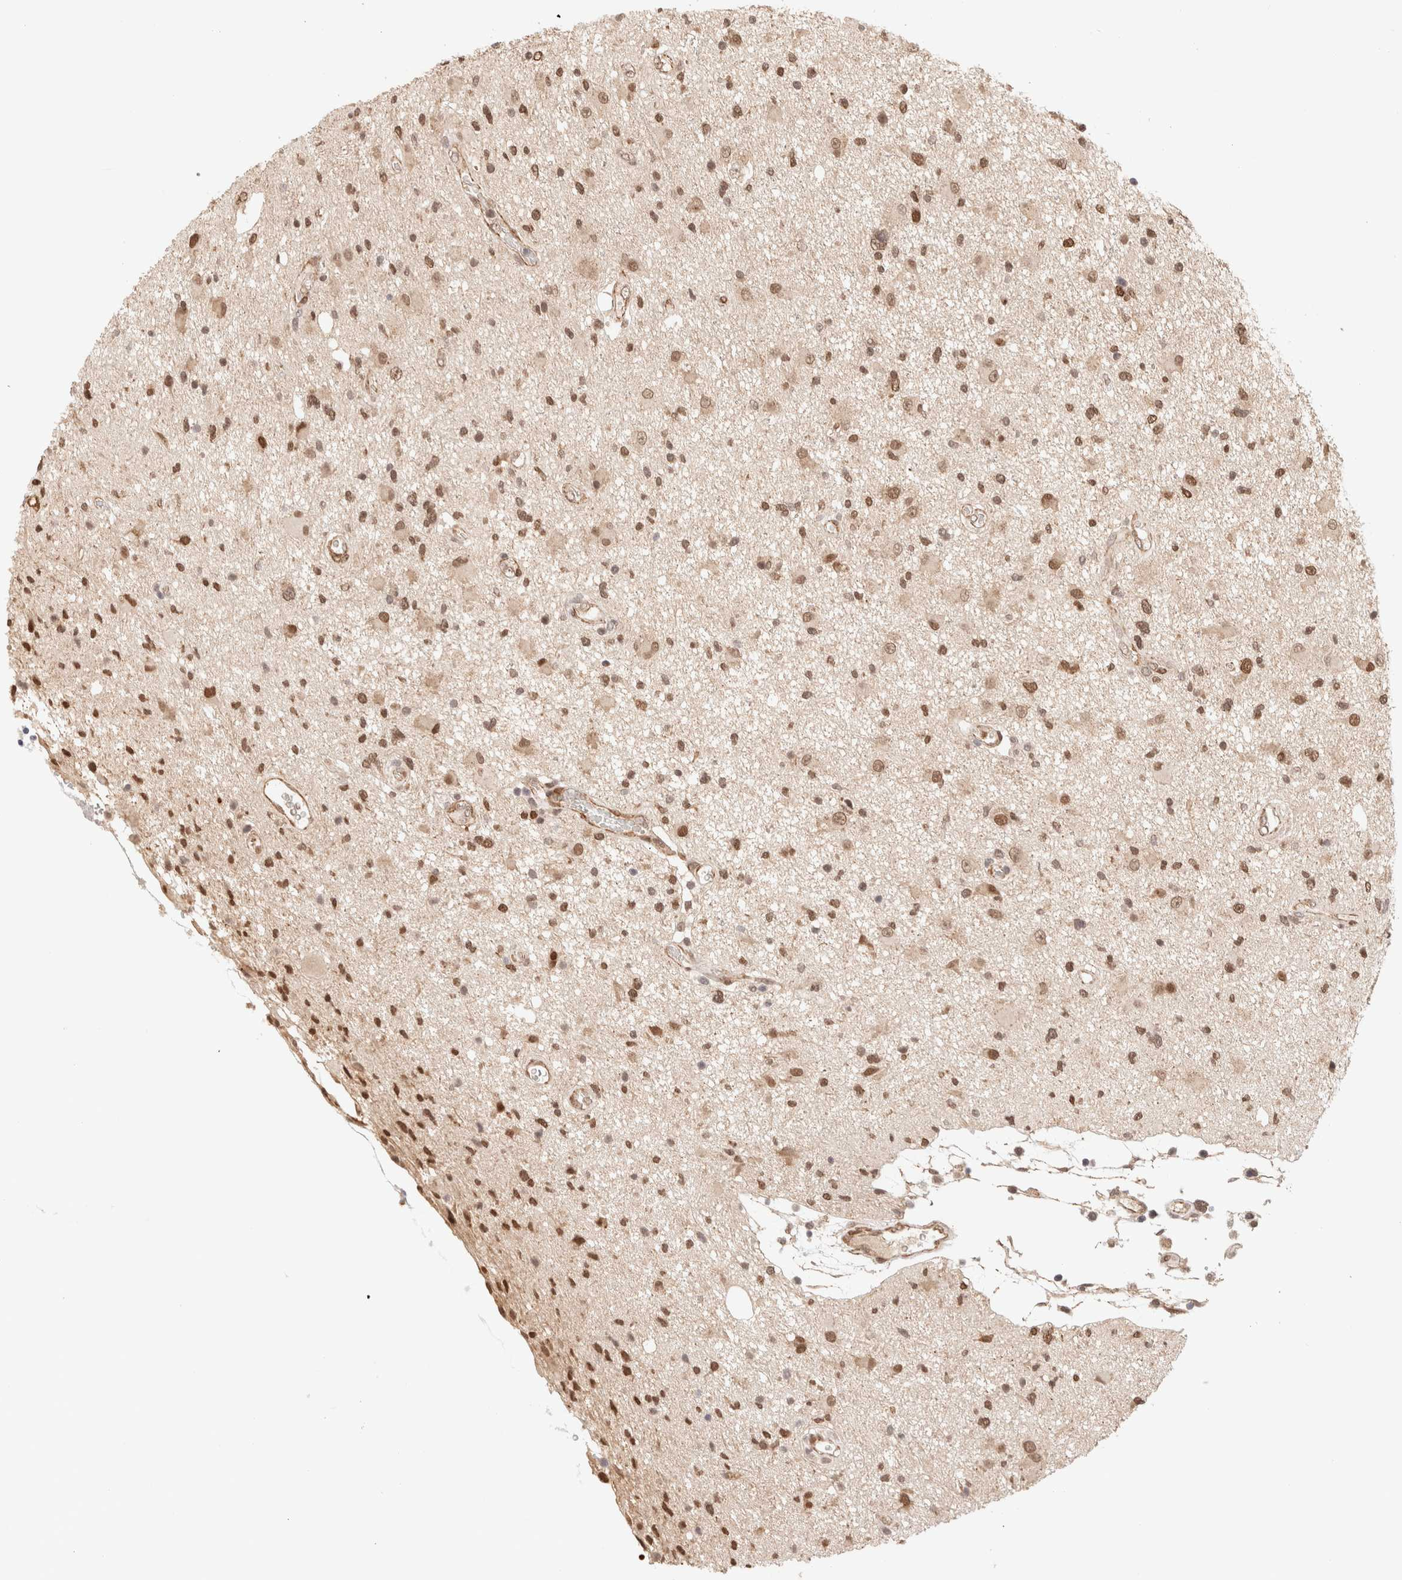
{"staining": {"intensity": "strong", "quantity": "25%-75%", "location": "nuclear"}, "tissue": "glioma", "cell_type": "Tumor cells", "image_type": "cancer", "snomed": [{"axis": "morphology", "description": "Glioma, malignant, High grade"}, {"axis": "topography", "description": "Brain"}], "caption": "Immunohistochemical staining of glioma demonstrates high levels of strong nuclear positivity in approximately 25%-75% of tumor cells.", "gene": "BRPF3", "patient": {"sex": "male", "age": 33}}